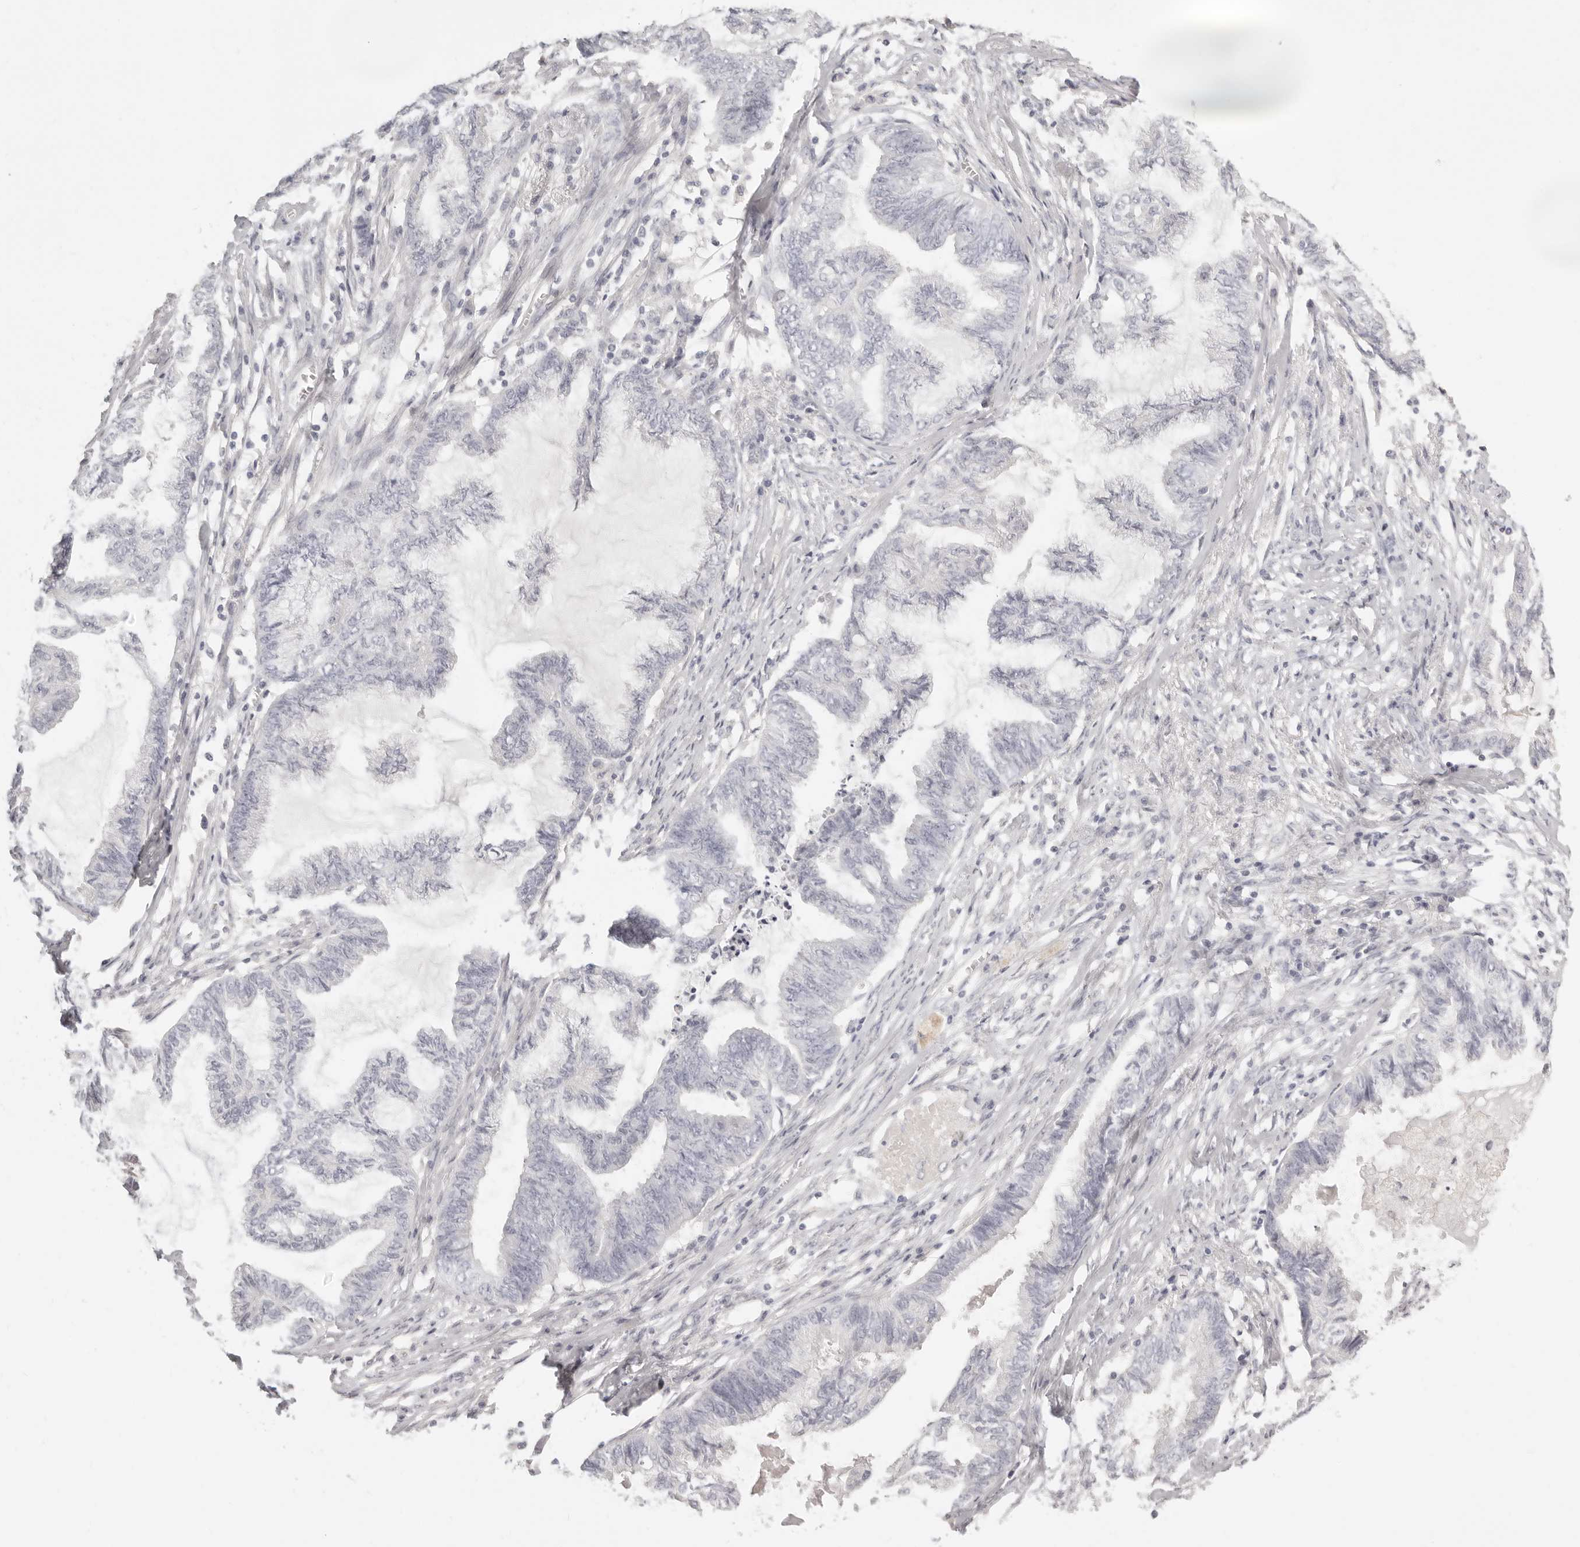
{"staining": {"intensity": "negative", "quantity": "none", "location": "none"}, "tissue": "endometrial cancer", "cell_type": "Tumor cells", "image_type": "cancer", "snomed": [{"axis": "morphology", "description": "Adenocarcinoma, NOS"}, {"axis": "topography", "description": "Endometrium"}], "caption": "IHC histopathology image of adenocarcinoma (endometrial) stained for a protein (brown), which demonstrates no staining in tumor cells.", "gene": "FABP1", "patient": {"sex": "female", "age": 86}}